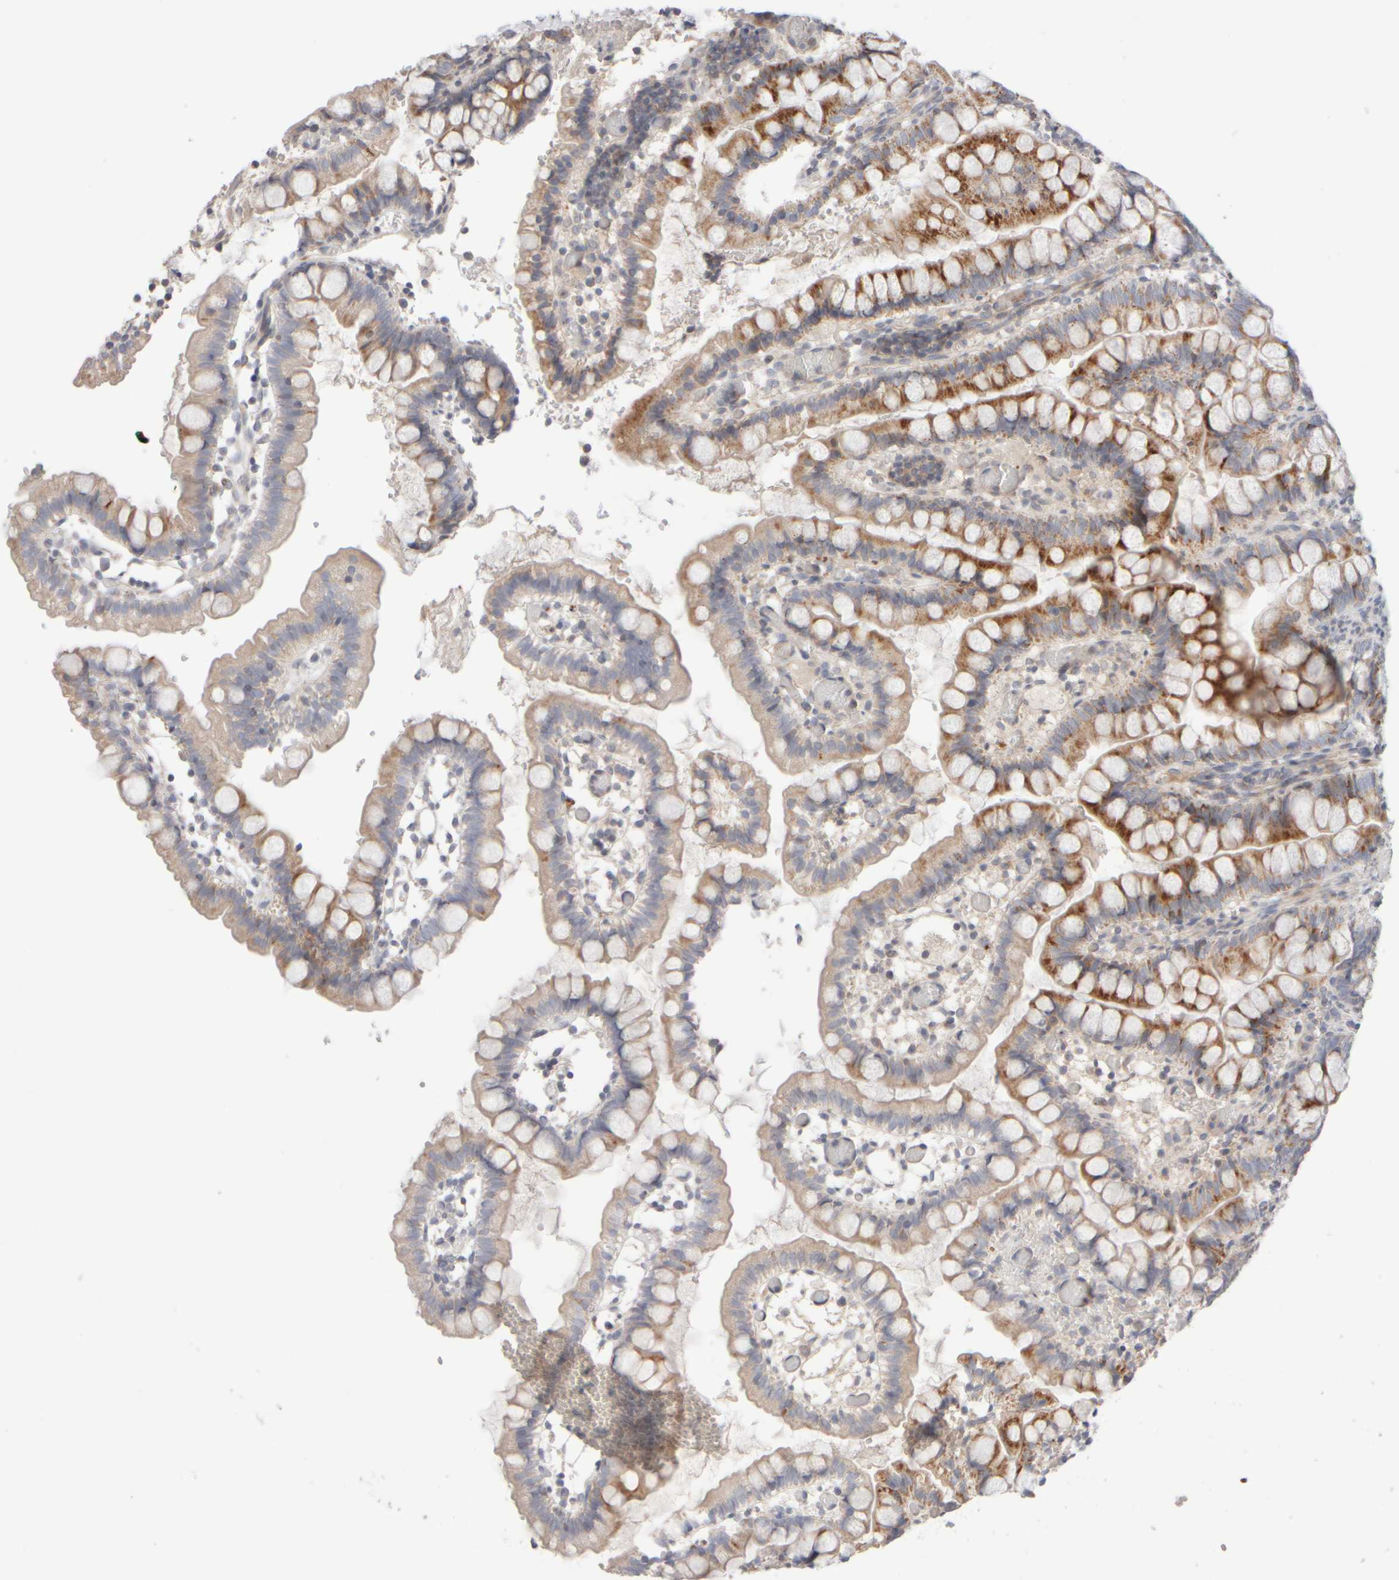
{"staining": {"intensity": "strong", "quantity": "25%-75%", "location": "cytoplasmic/membranous"}, "tissue": "small intestine", "cell_type": "Glandular cells", "image_type": "normal", "snomed": [{"axis": "morphology", "description": "Normal tissue, NOS"}, {"axis": "morphology", "description": "Developmental malformation"}, {"axis": "topography", "description": "Small intestine"}], "caption": "Glandular cells demonstrate high levels of strong cytoplasmic/membranous positivity in approximately 25%-75% of cells in benign human small intestine. Using DAB (3,3'-diaminobenzidine) (brown) and hematoxylin (blue) stains, captured at high magnification using brightfield microscopy.", "gene": "CHADL", "patient": {"sex": "male"}}